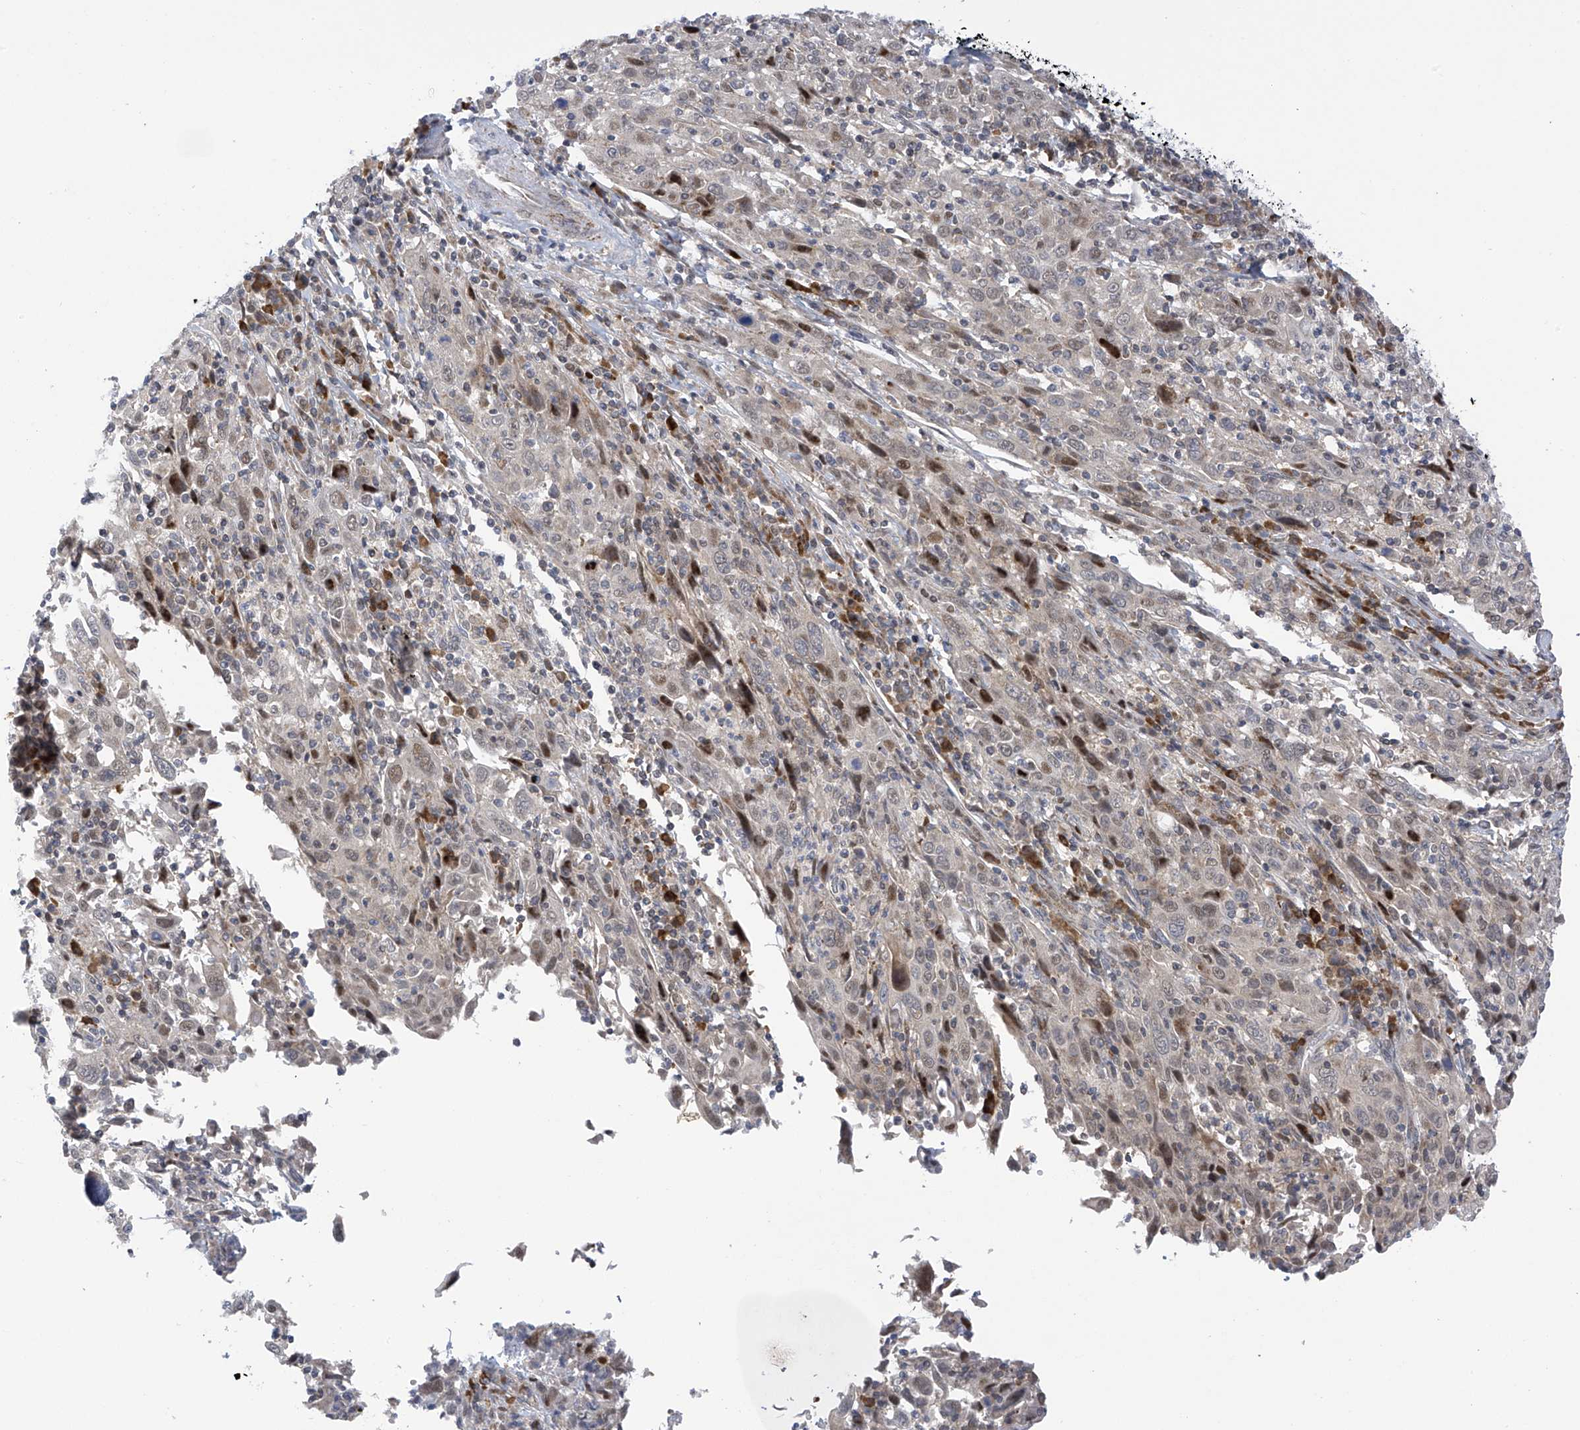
{"staining": {"intensity": "weak", "quantity": "<25%", "location": "nuclear"}, "tissue": "cervical cancer", "cell_type": "Tumor cells", "image_type": "cancer", "snomed": [{"axis": "morphology", "description": "Squamous cell carcinoma, NOS"}, {"axis": "topography", "description": "Cervix"}], "caption": "Human cervical squamous cell carcinoma stained for a protein using immunohistochemistry (IHC) shows no positivity in tumor cells.", "gene": "SLCO4A1", "patient": {"sex": "female", "age": 46}}